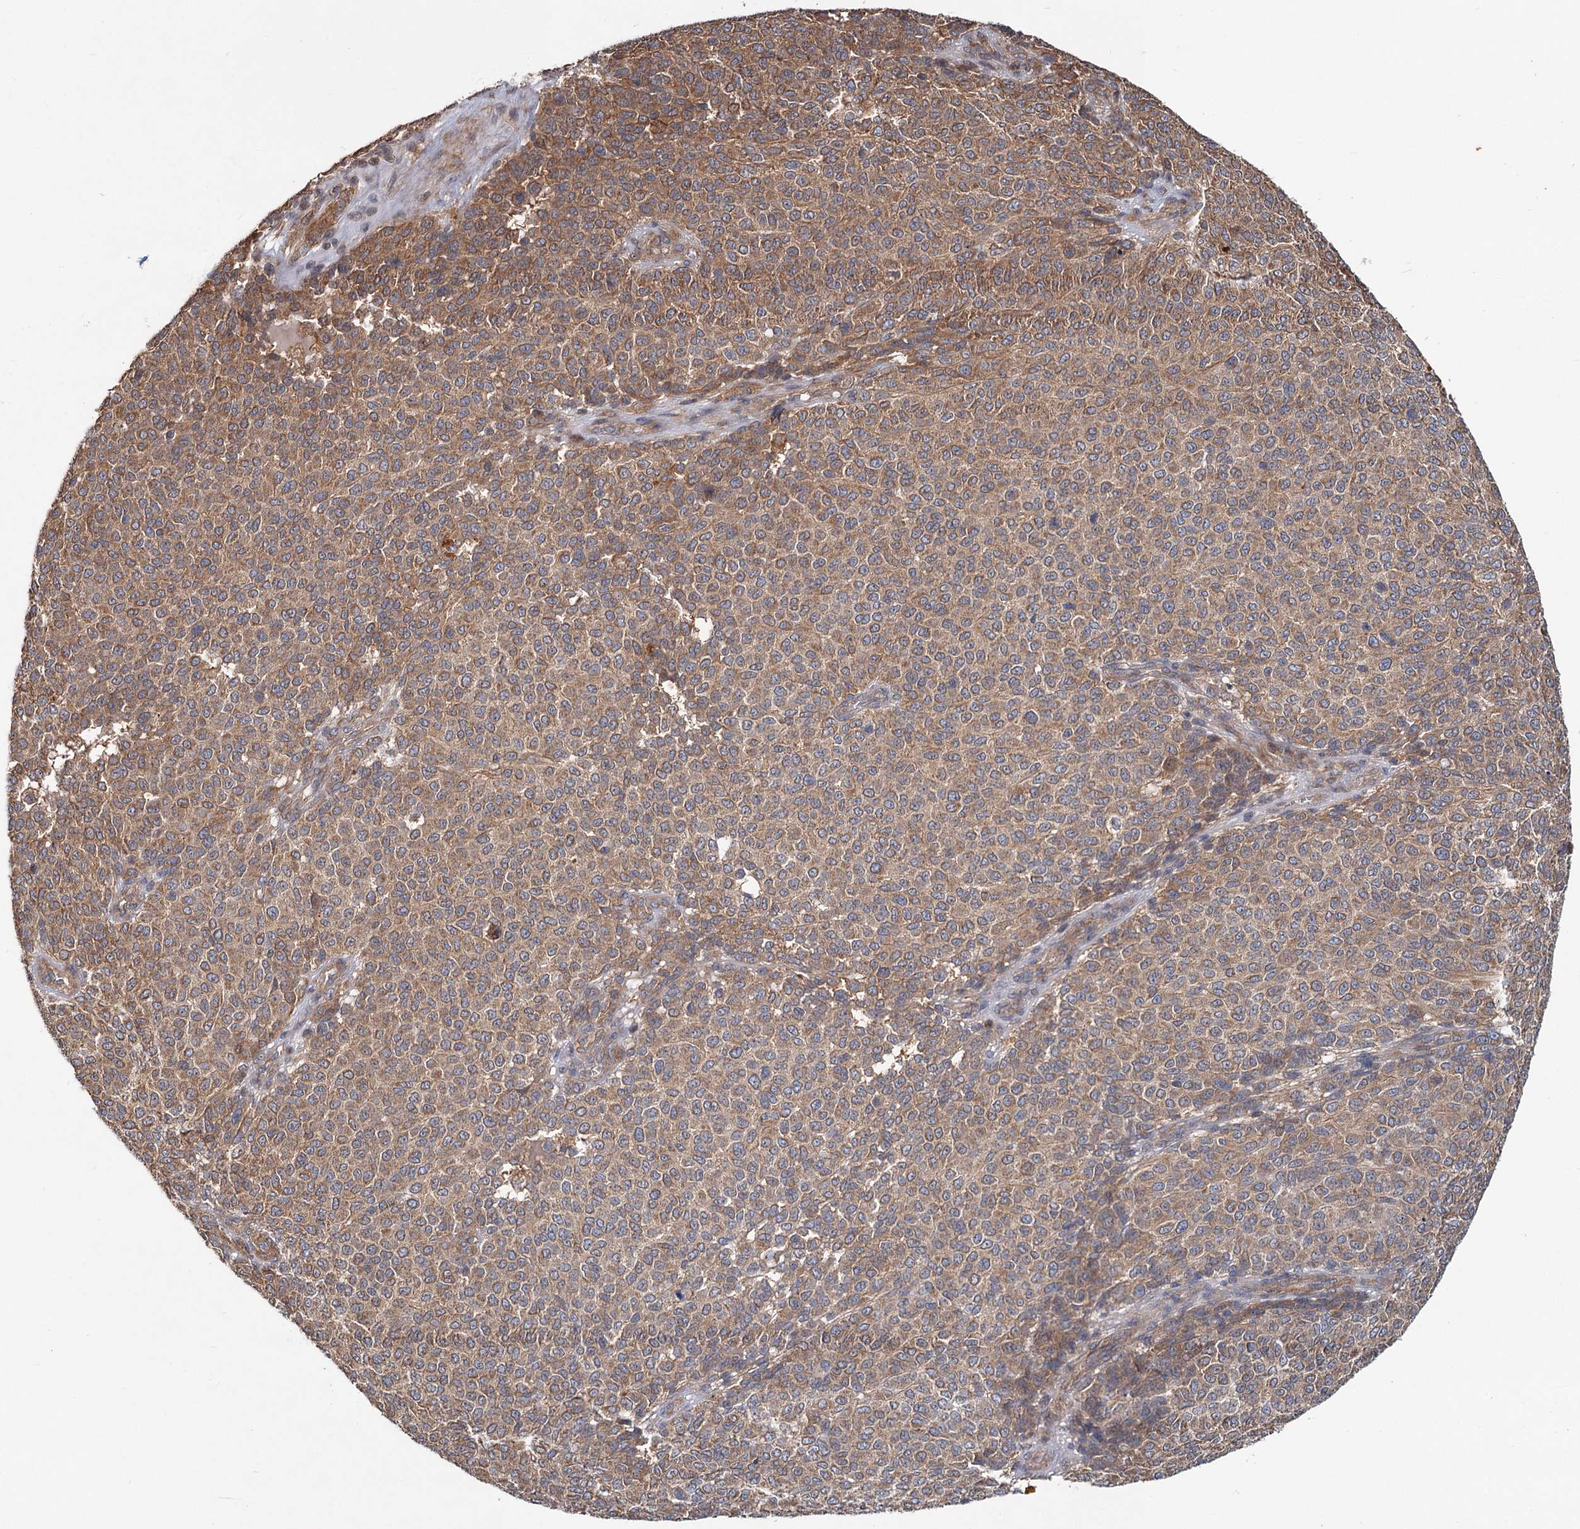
{"staining": {"intensity": "moderate", "quantity": ">75%", "location": "cytoplasmic/membranous"}, "tissue": "melanoma", "cell_type": "Tumor cells", "image_type": "cancer", "snomed": [{"axis": "morphology", "description": "Malignant melanoma, NOS"}, {"axis": "topography", "description": "Skin"}], "caption": "A medium amount of moderate cytoplasmic/membranous expression is identified in approximately >75% of tumor cells in malignant melanoma tissue.", "gene": "MTRR", "patient": {"sex": "male", "age": 49}}